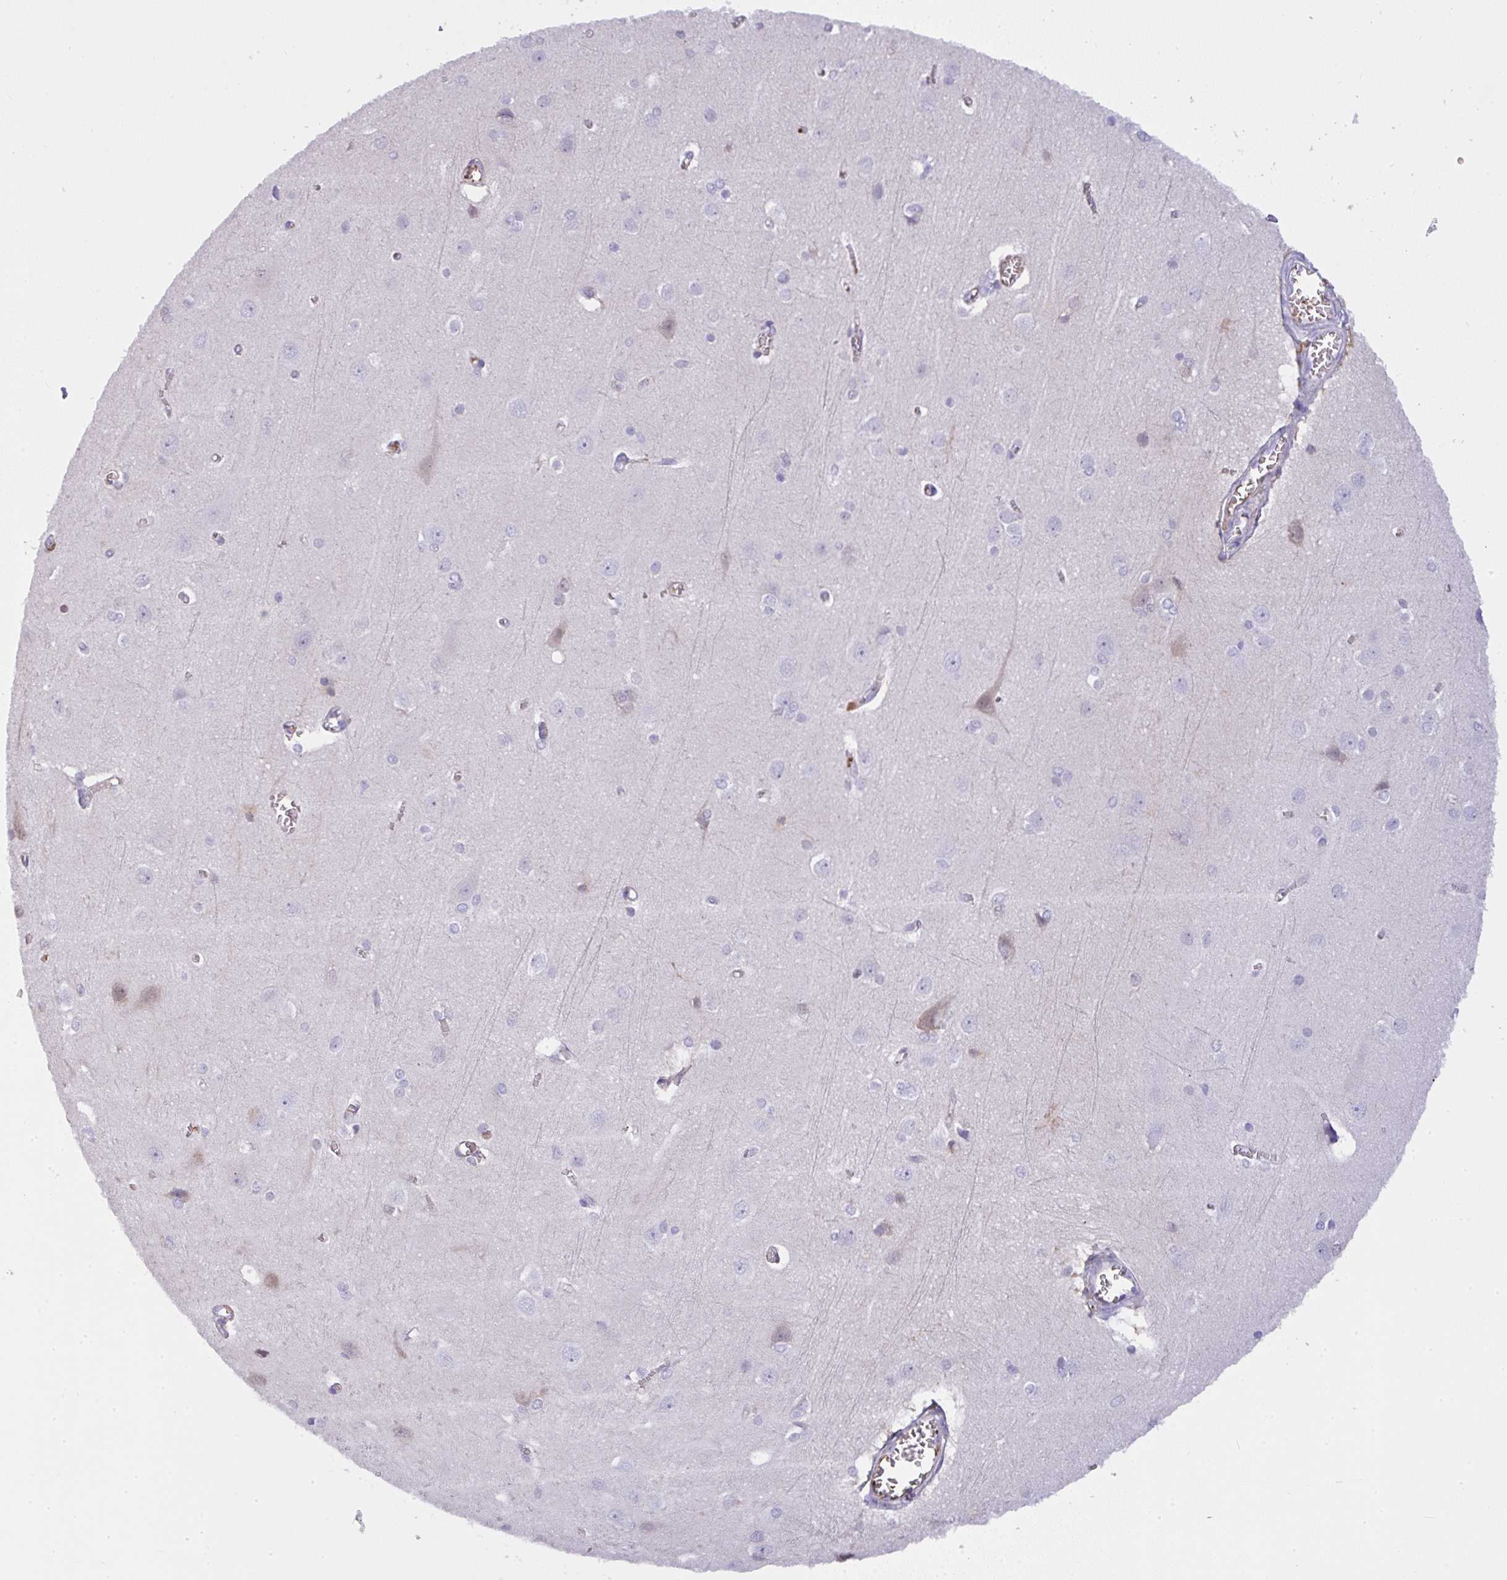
{"staining": {"intensity": "weak", "quantity": "25%-75%", "location": "cytoplasmic/membranous"}, "tissue": "cerebral cortex", "cell_type": "Endothelial cells", "image_type": "normal", "snomed": [{"axis": "morphology", "description": "Normal tissue, NOS"}, {"axis": "topography", "description": "Cerebral cortex"}], "caption": "An immunohistochemistry (IHC) photomicrograph of benign tissue is shown. Protein staining in brown highlights weak cytoplasmic/membranous positivity in cerebral cortex within endothelial cells.", "gene": "SMYD5", "patient": {"sex": "male", "age": 37}}